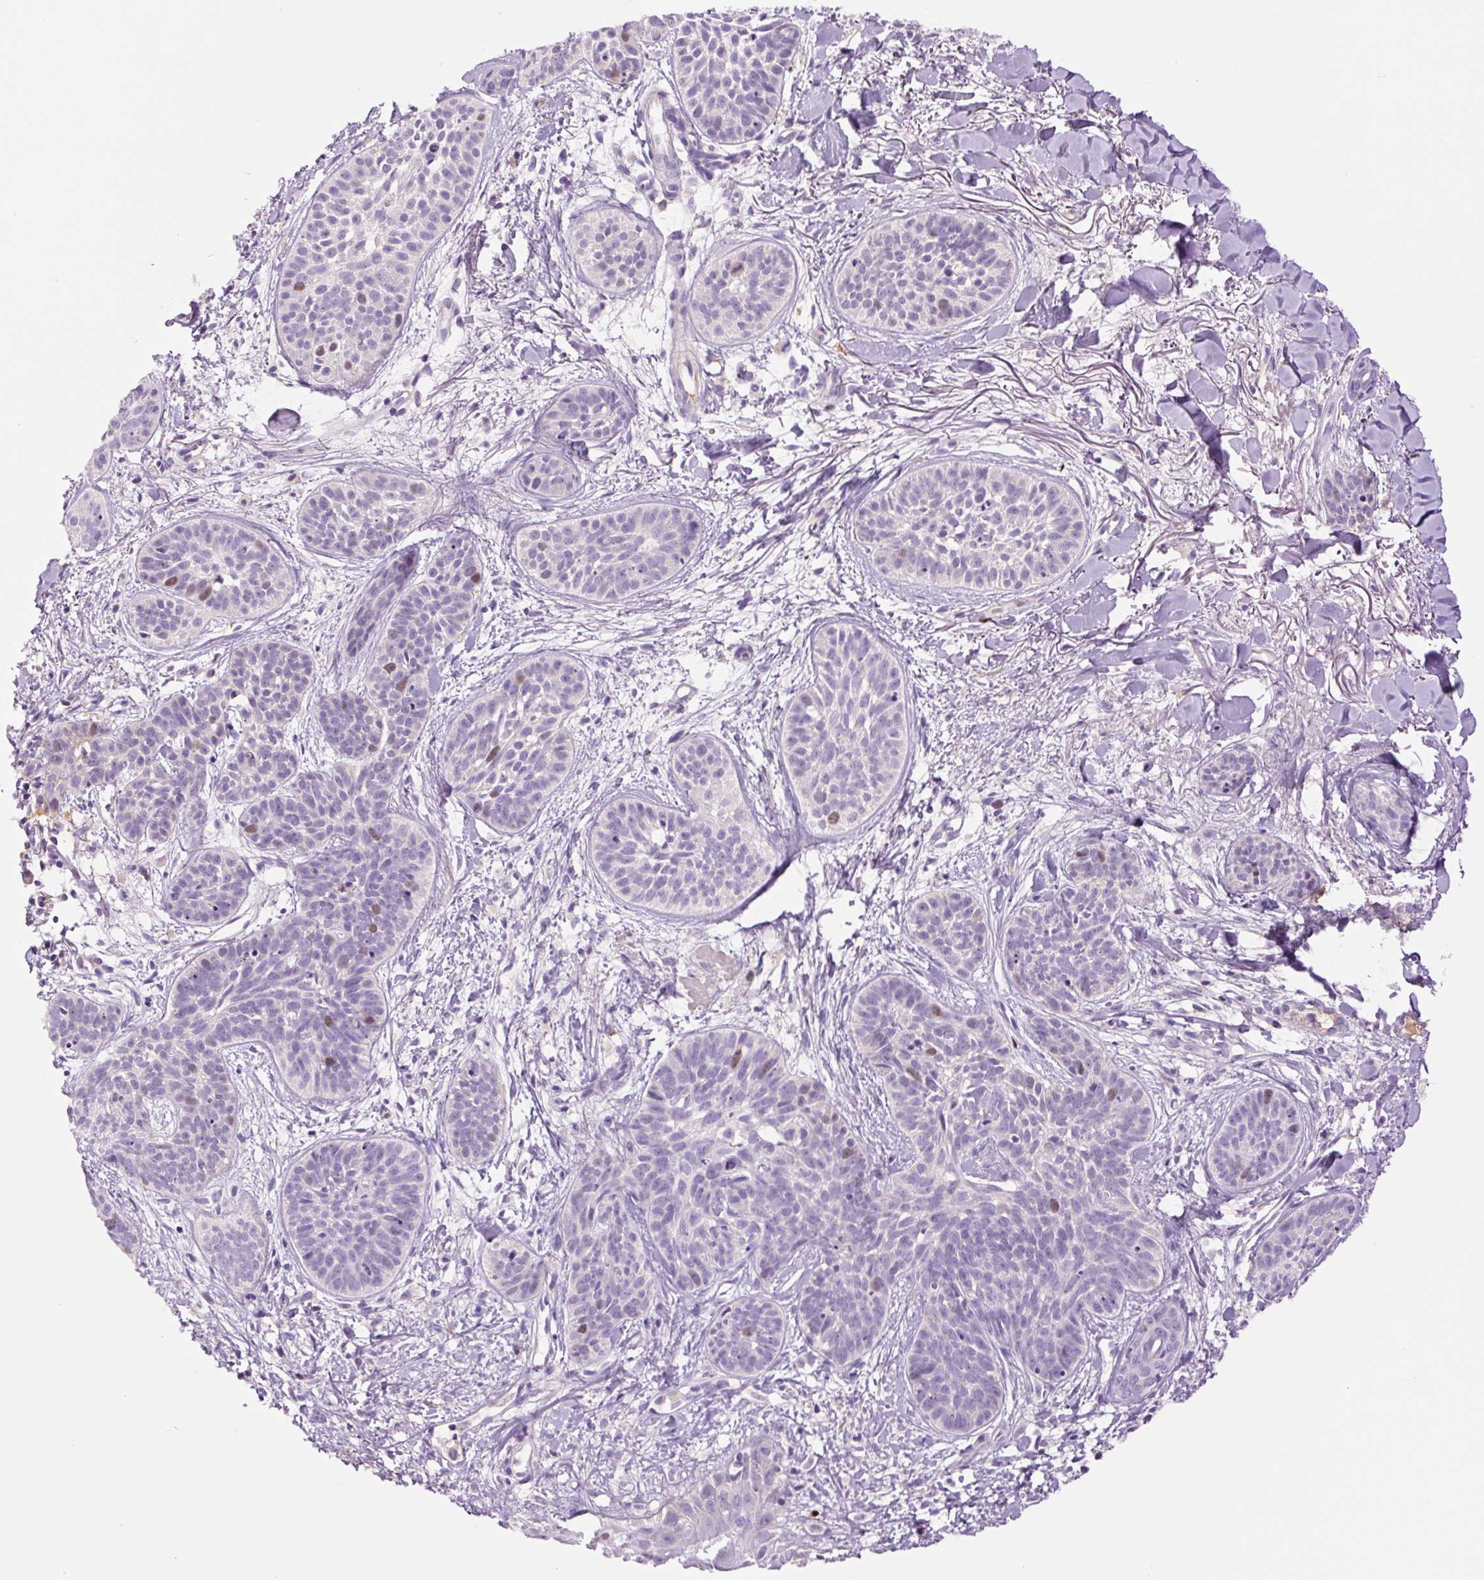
{"staining": {"intensity": "moderate", "quantity": "<25%", "location": "nuclear"}, "tissue": "skin cancer", "cell_type": "Tumor cells", "image_type": "cancer", "snomed": [{"axis": "morphology", "description": "Basal cell carcinoma"}, {"axis": "topography", "description": "Skin"}], "caption": "Protein expression analysis of skin cancer shows moderate nuclear expression in approximately <25% of tumor cells. The staining is performed using DAB brown chromogen to label protein expression. The nuclei are counter-stained blue using hematoxylin.", "gene": "DPPA4", "patient": {"sex": "male", "age": 52}}